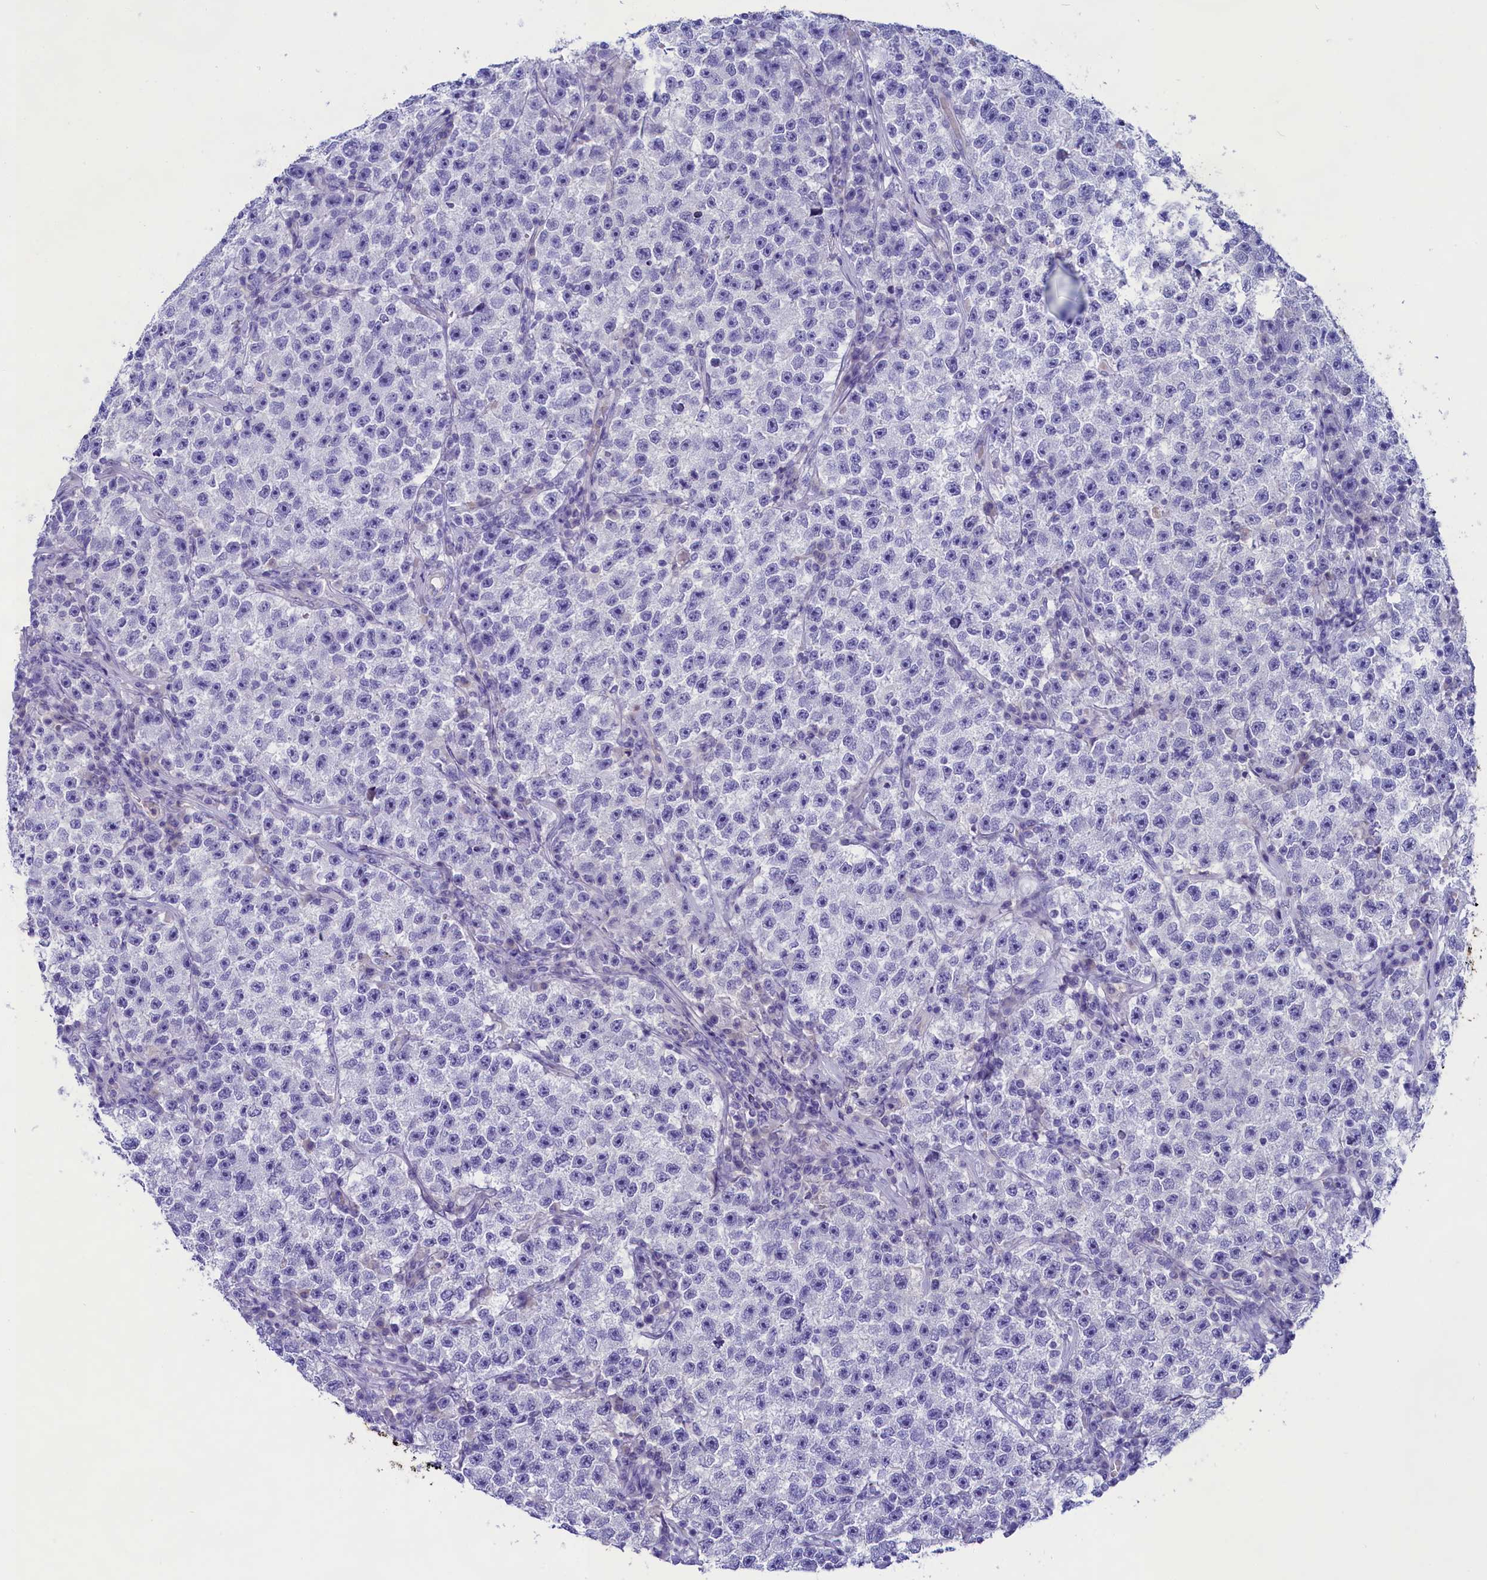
{"staining": {"intensity": "negative", "quantity": "none", "location": "none"}, "tissue": "testis cancer", "cell_type": "Tumor cells", "image_type": "cancer", "snomed": [{"axis": "morphology", "description": "Seminoma, NOS"}, {"axis": "topography", "description": "Testis"}], "caption": "Photomicrograph shows no significant protein expression in tumor cells of testis cancer (seminoma).", "gene": "SULT2A1", "patient": {"sex": "male", "age": 22}}